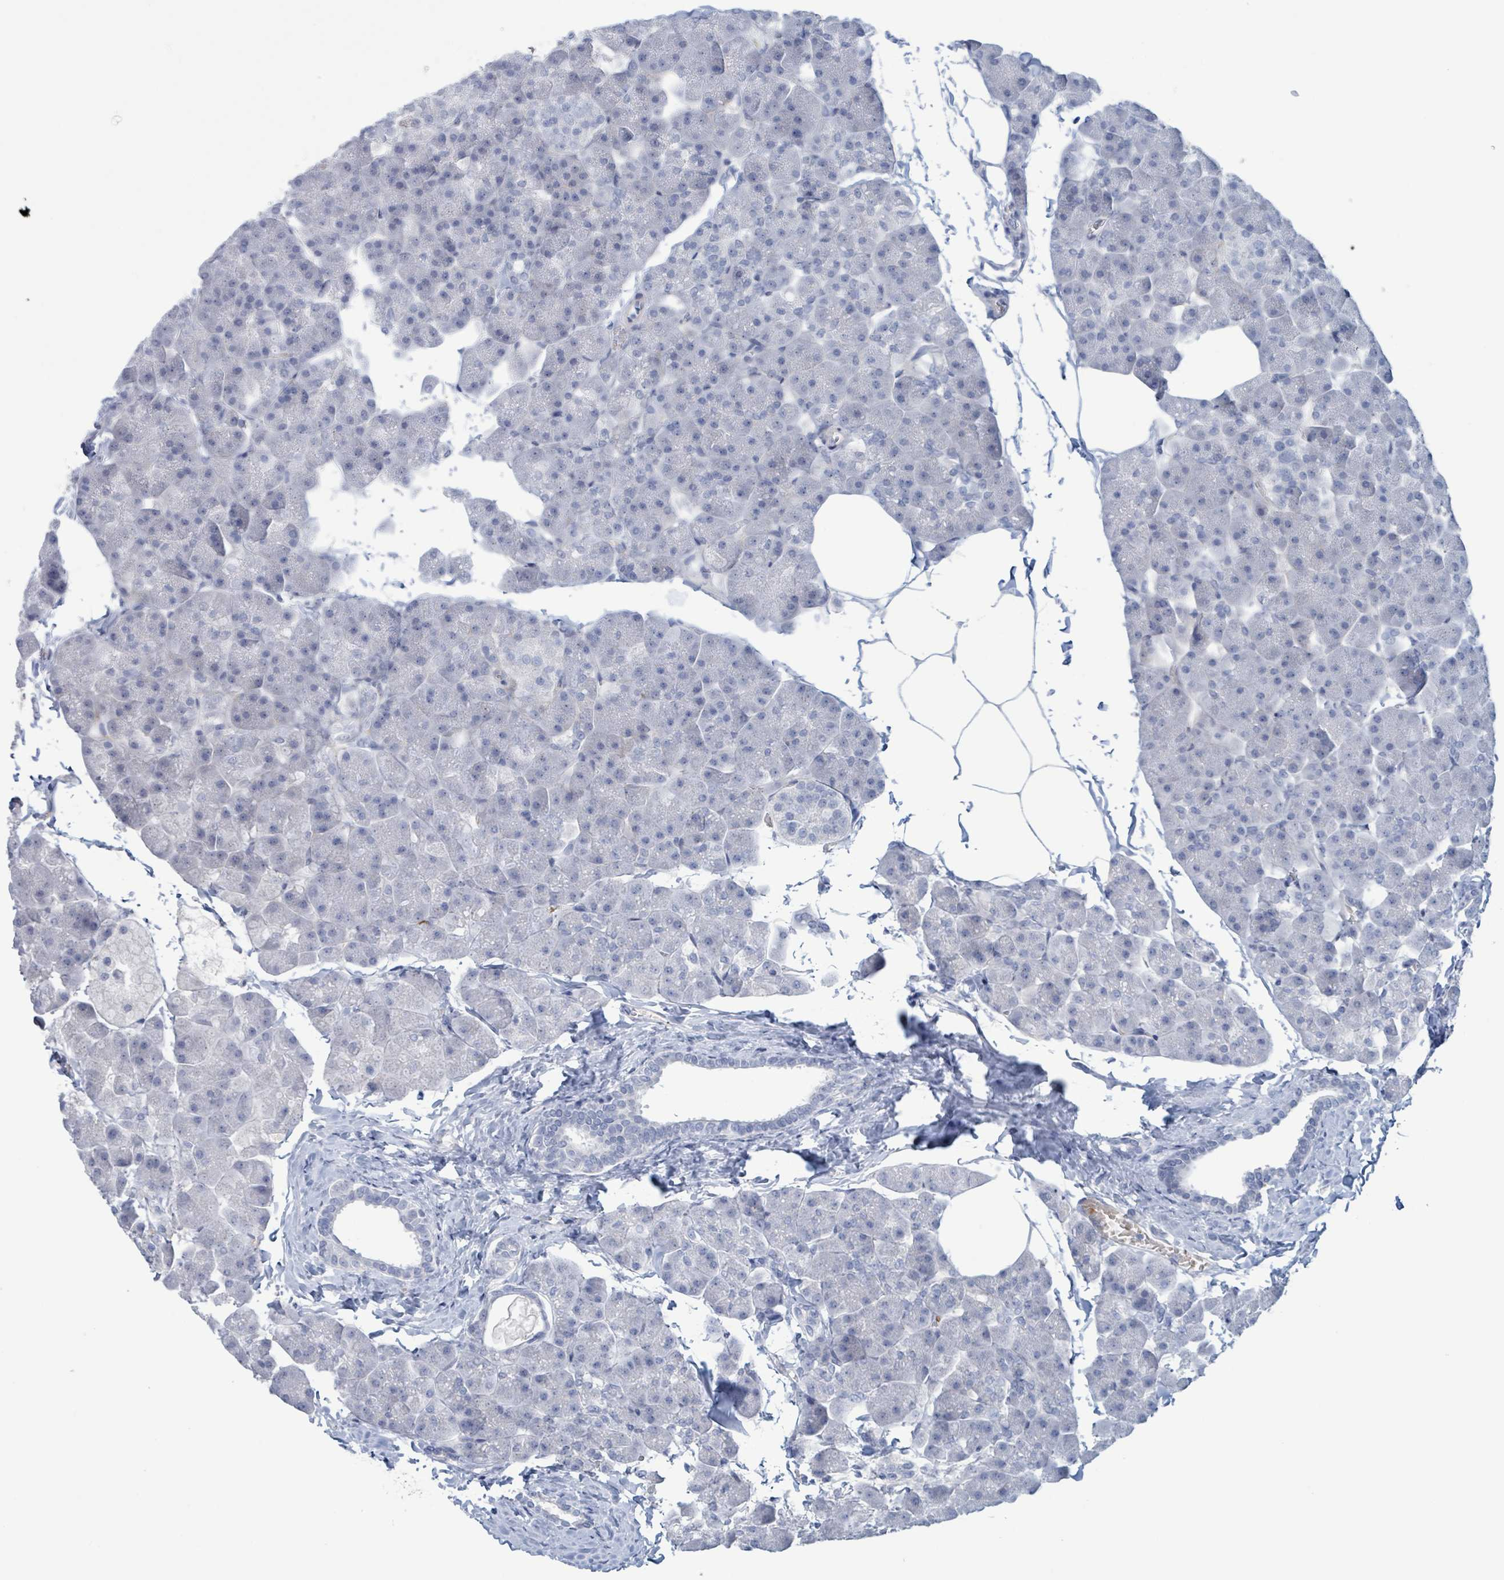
{"staining": {"intensity": "negative", "quantity": "none", "location": "none"}, "tissue": "pancreas", "cell_type": "Exocrine glandular cells", "image_type": "normal", "snomed": [{"axis": "morphology", "description": "Normal tissue, NOS"}, {"axis": "topography", "description": "Pancreas"}], "caption": "This is a histopathology image of IHC staining of normal pancreas, which shows no positivity in exocrine glandular cells. (DAB immunohistochemistry (IHC), high magnification).", "gene": "PKLR", "patient": {"sex": "male", "age": 35}}